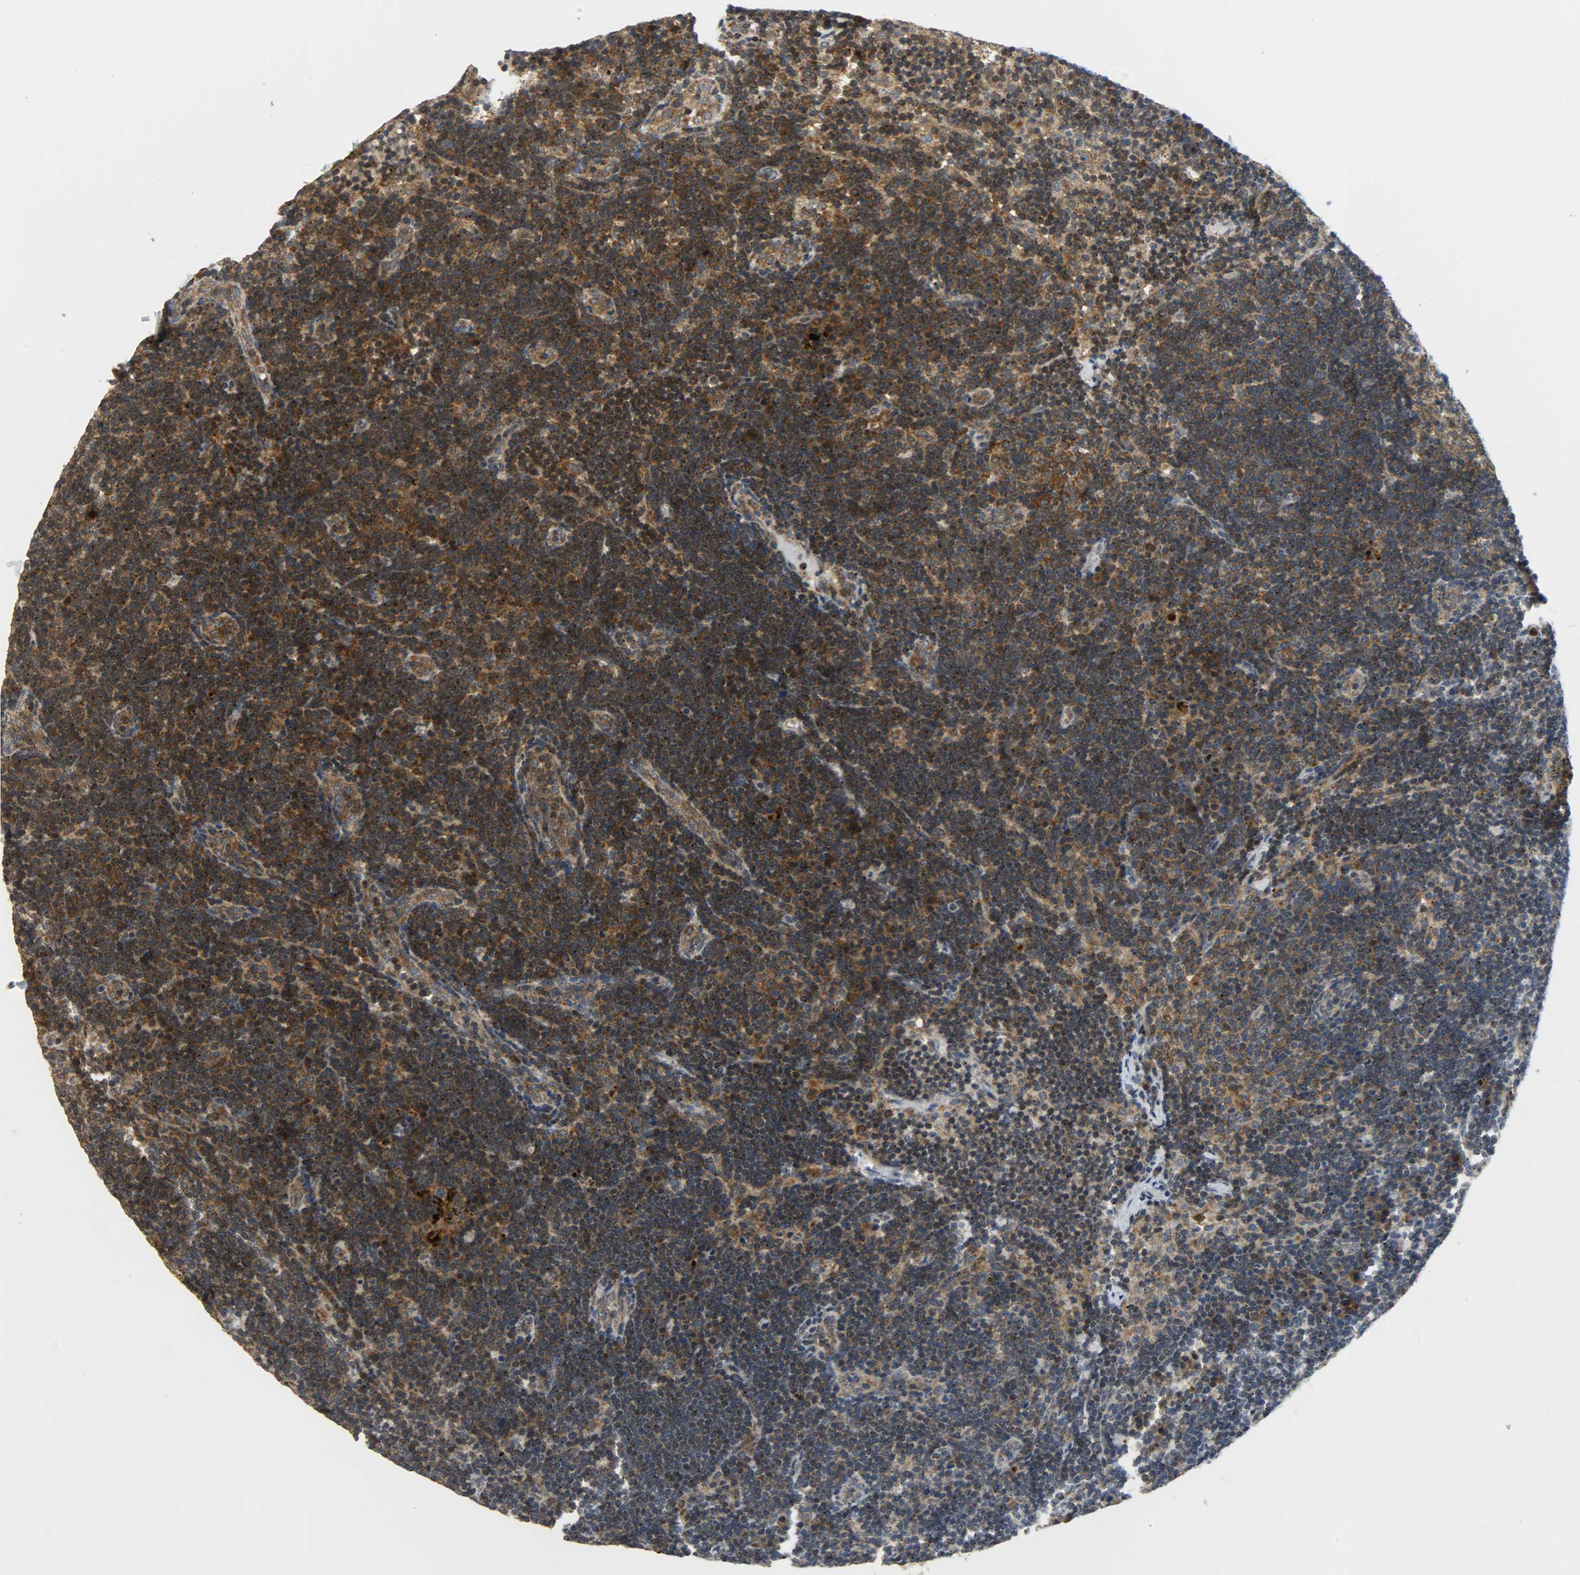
{"staining": {"intensity": "moderate", "quantity": ">75%", "location": "cytoplasmic/membranous"}, "tissue": "lymph node", "cell_type": "Germinal center cells", "image_type": "normal", "snomed": [{"axis": "morphology", "description": "Normal tissue, NOS"}, {"axis": "morphology", "description": "Squamous cell carcinoma, metastatic, NOS"}, {"axis": "topography", "description": "Lymph node"}], "caption": "Germinal center cells show moderate cytoplasmic/membranous positivity in approximately >75% of cells in benign lymph node.", "gene": "GIT2", "patient": {"sex": "female", "age": 53}}